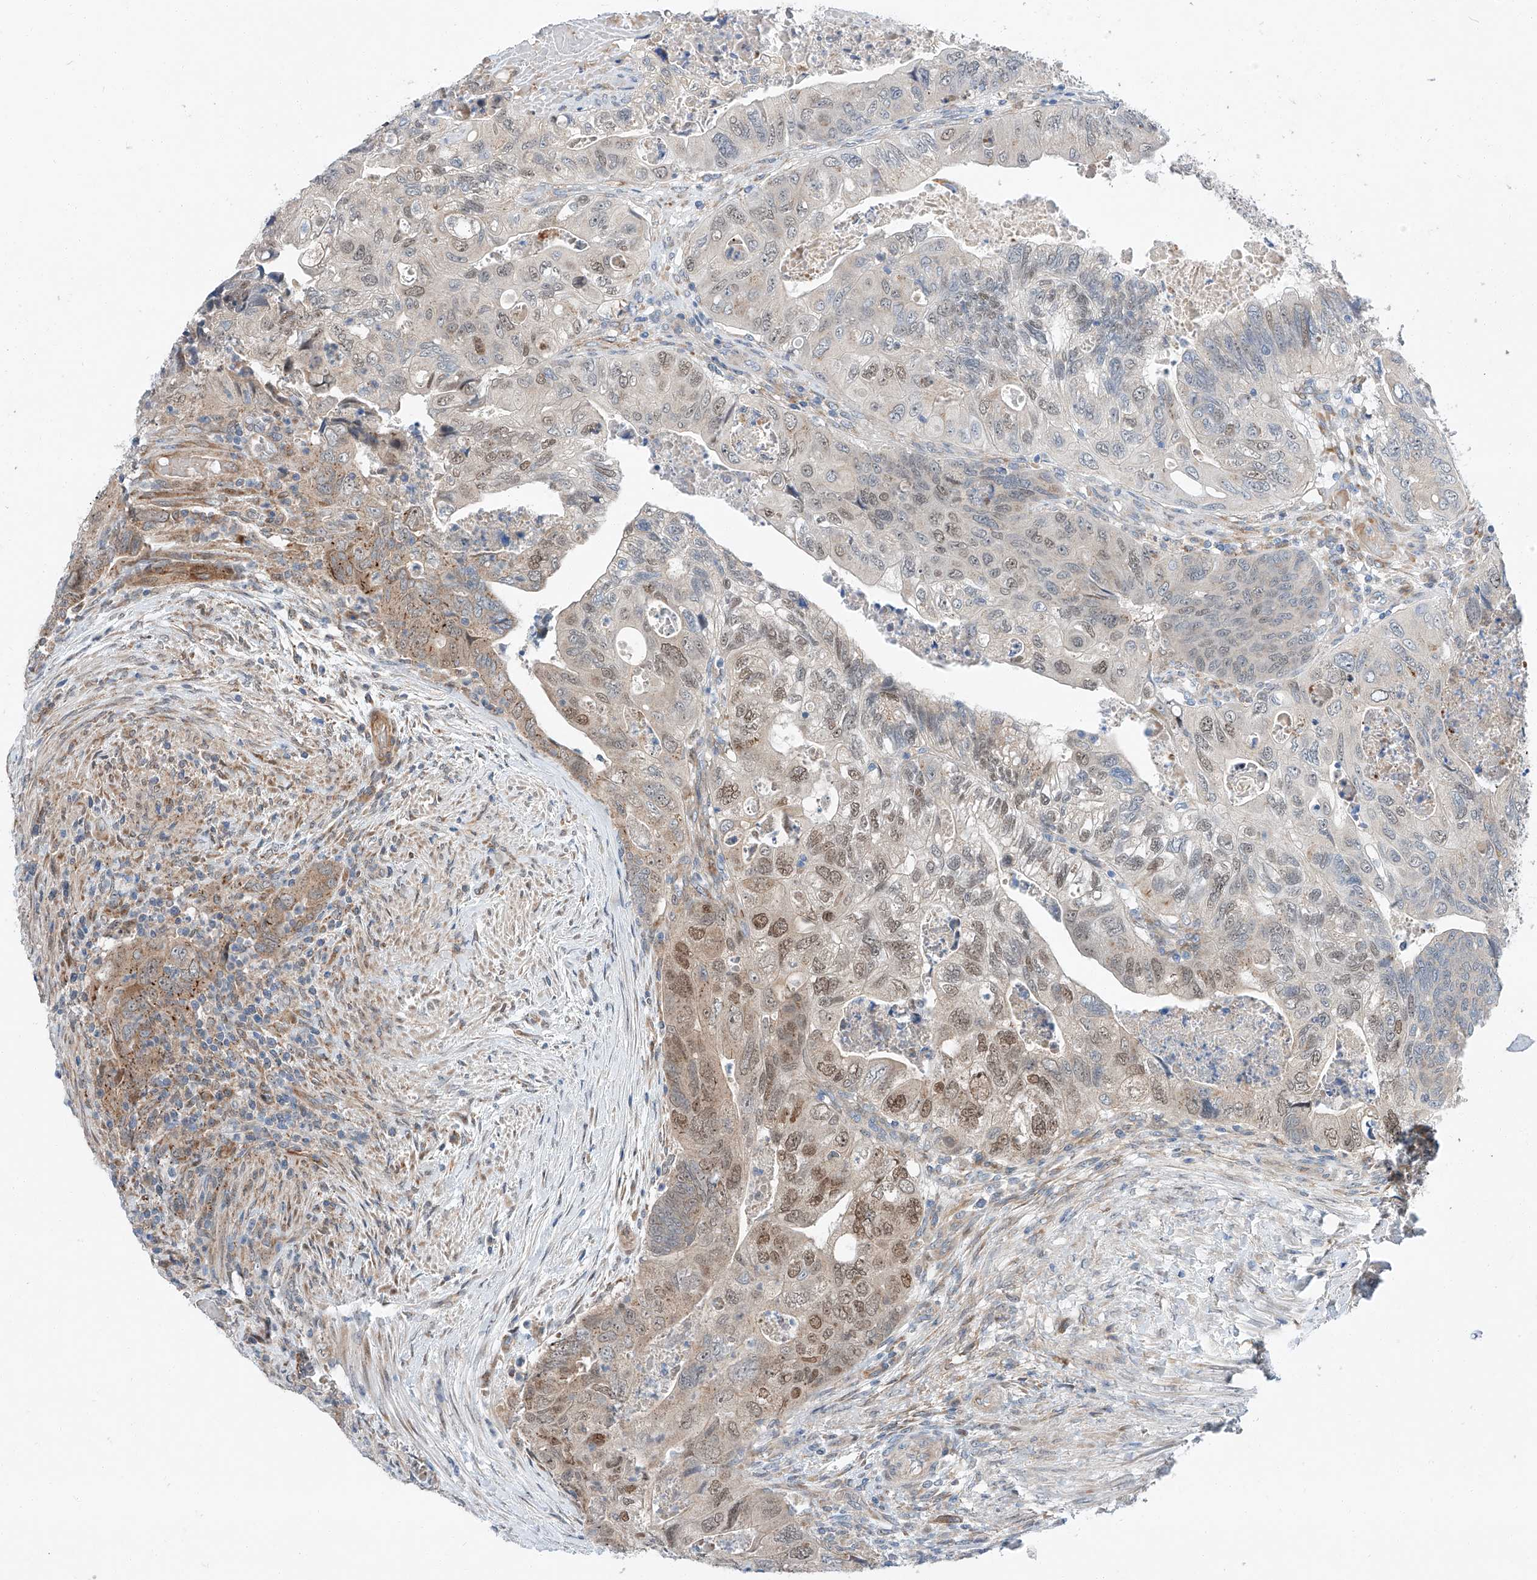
{"staining": {"intensity": "moderate", "quantity": "<25%", "location": "nuclear"}, "tissue": "colorectal cancer", "cell_type": "Tumor cells", "image_type": "cancer", "snomed": [{"axis": "morphology", "description": "Adenocarcinoma, NOS"}, {"axis": "topography", "description": "Rectum"}], "caption": "Protein expression analysis of colorectal adenocarcinoma demonstrates moderate nuclear staining in approximately <25% of tumor cells.", "gene": "CLDND1", "patient": {"sex": "male", "age": 63}}